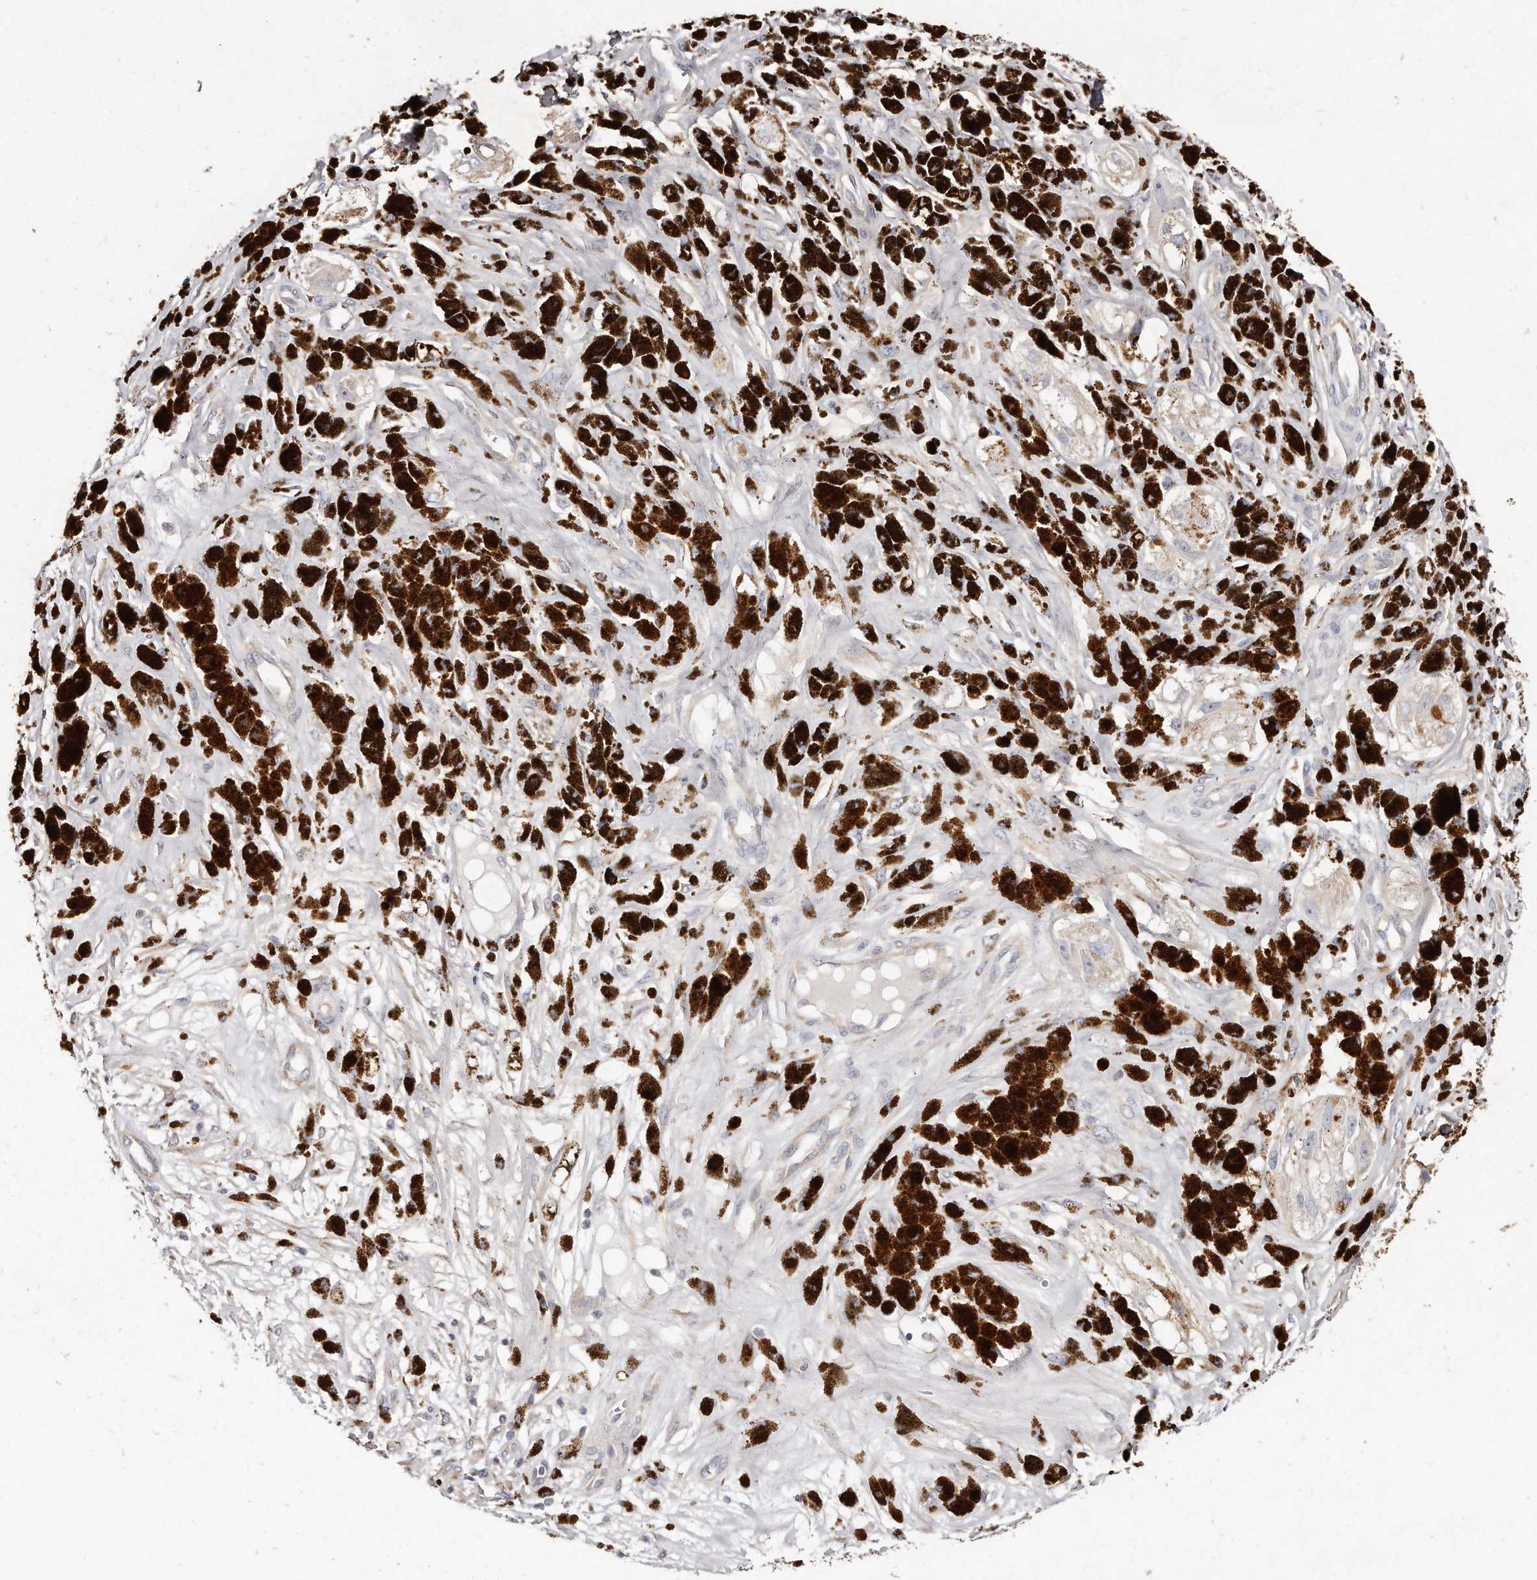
{"staining": {"intensity": "weak", "quantity": "<25%", "location": "cytoplasmic/membranous"}, "tissue": "melanoma", "cell_type": "Tumor cells", "image_type": "cancer", "snomed": [{"axis": "morphology", "description": "Malignant melanoma, NOS"}, {"axis": "topography", "description": "Skin"}], "caption": "This is an immunohistochemistry (IHC) micrograph of malignant melanoma. There is no staining in tumor cells.", "gene": "TTLL4", "patient": {"sex": "male", "age": 88}}